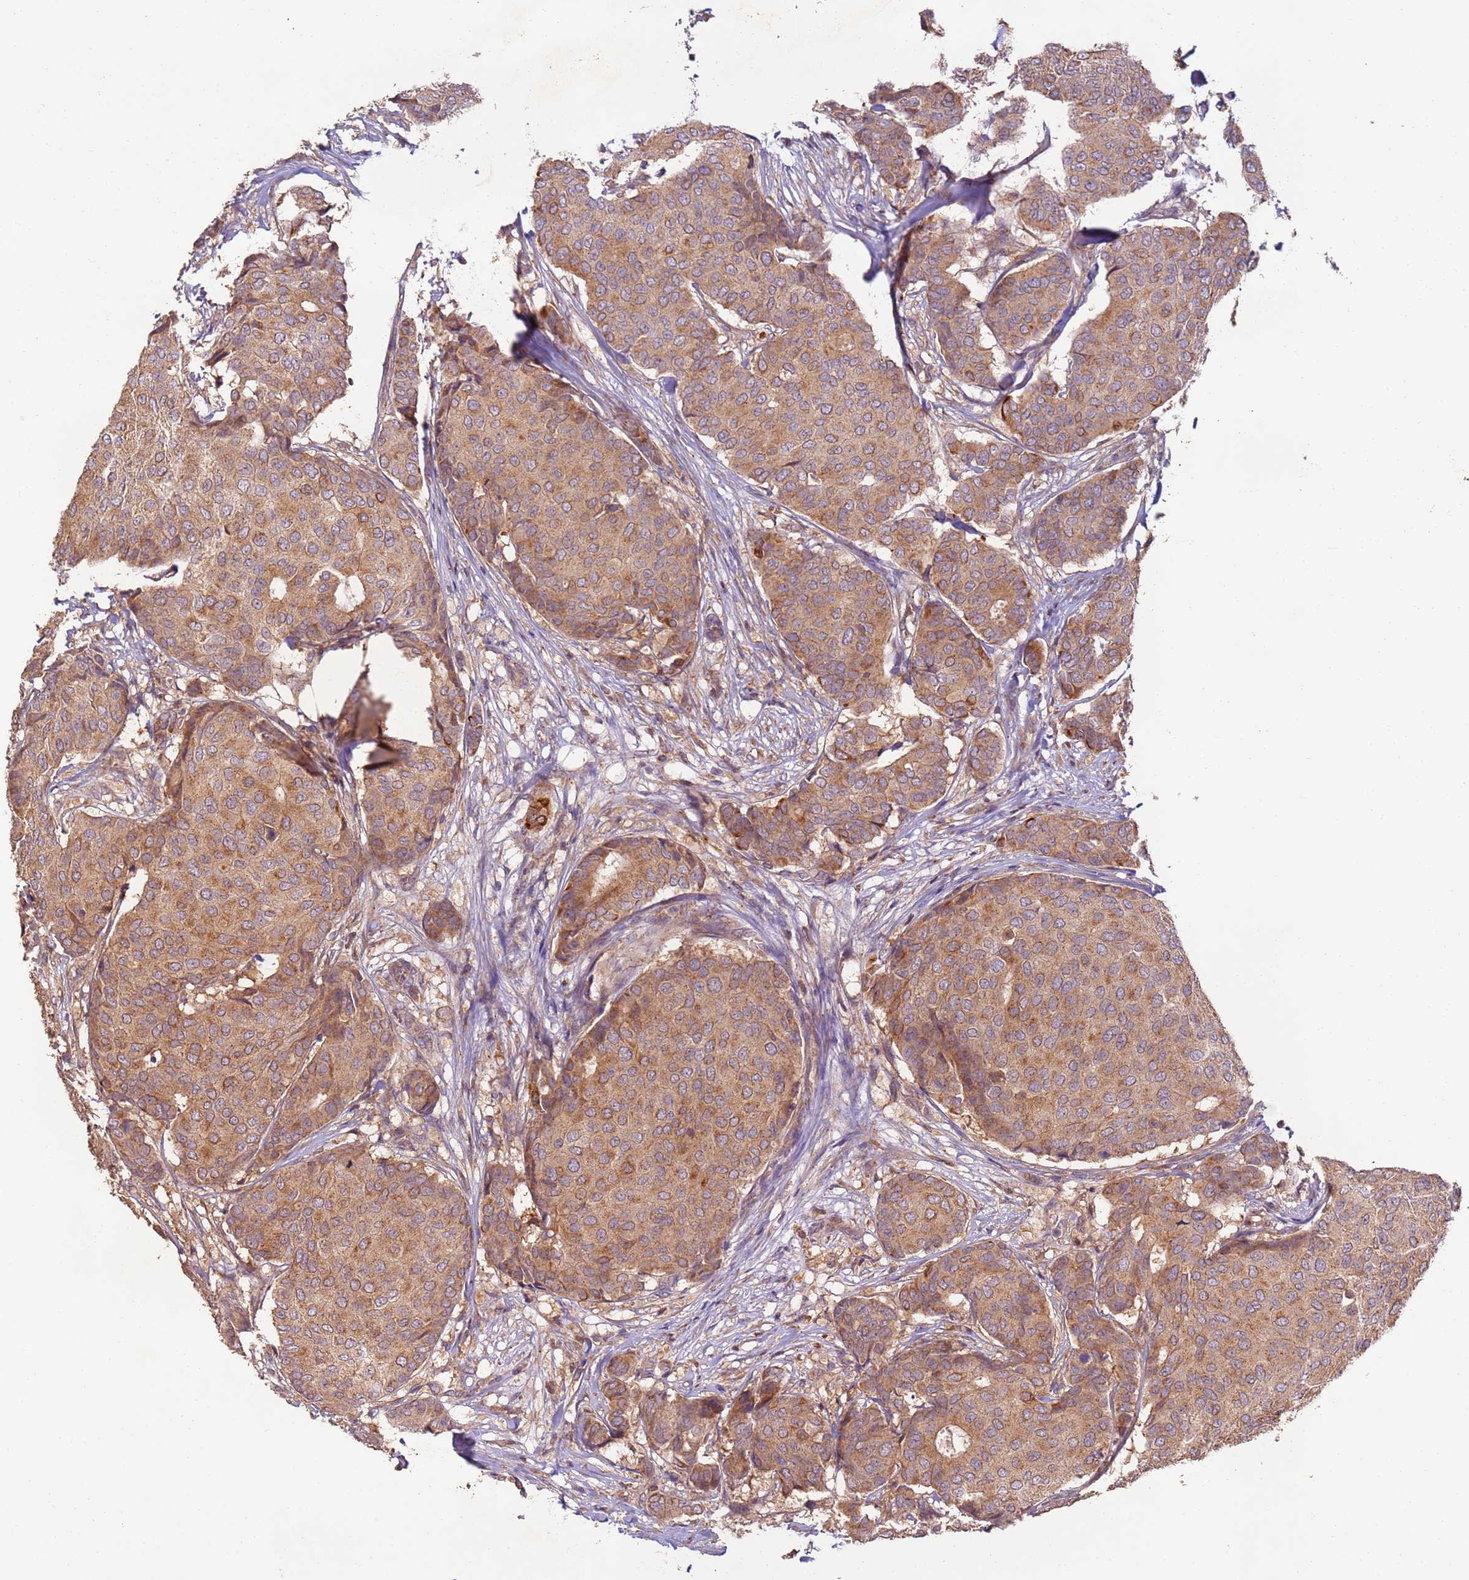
{"staining": {"intensity": "moderate", "quantity": ">75%", "location": "cytoplasmic/membranous"}, "tissue": "breast cancer", "cell_type": "Tumor cells", "image_type": "cancer", "snomed": [{"axis": "morphology", "description": "Duct carcinoma"}, {"axis": "topography", "description": "Breast"}], "caption": "Human breast cancer stained with a brown dye displays moderate cytoplasmic/membranous positive staining in about >75% of tumor cells.", "gene": "TIGAR", "patient": {"sex": "female", "age": 75}}